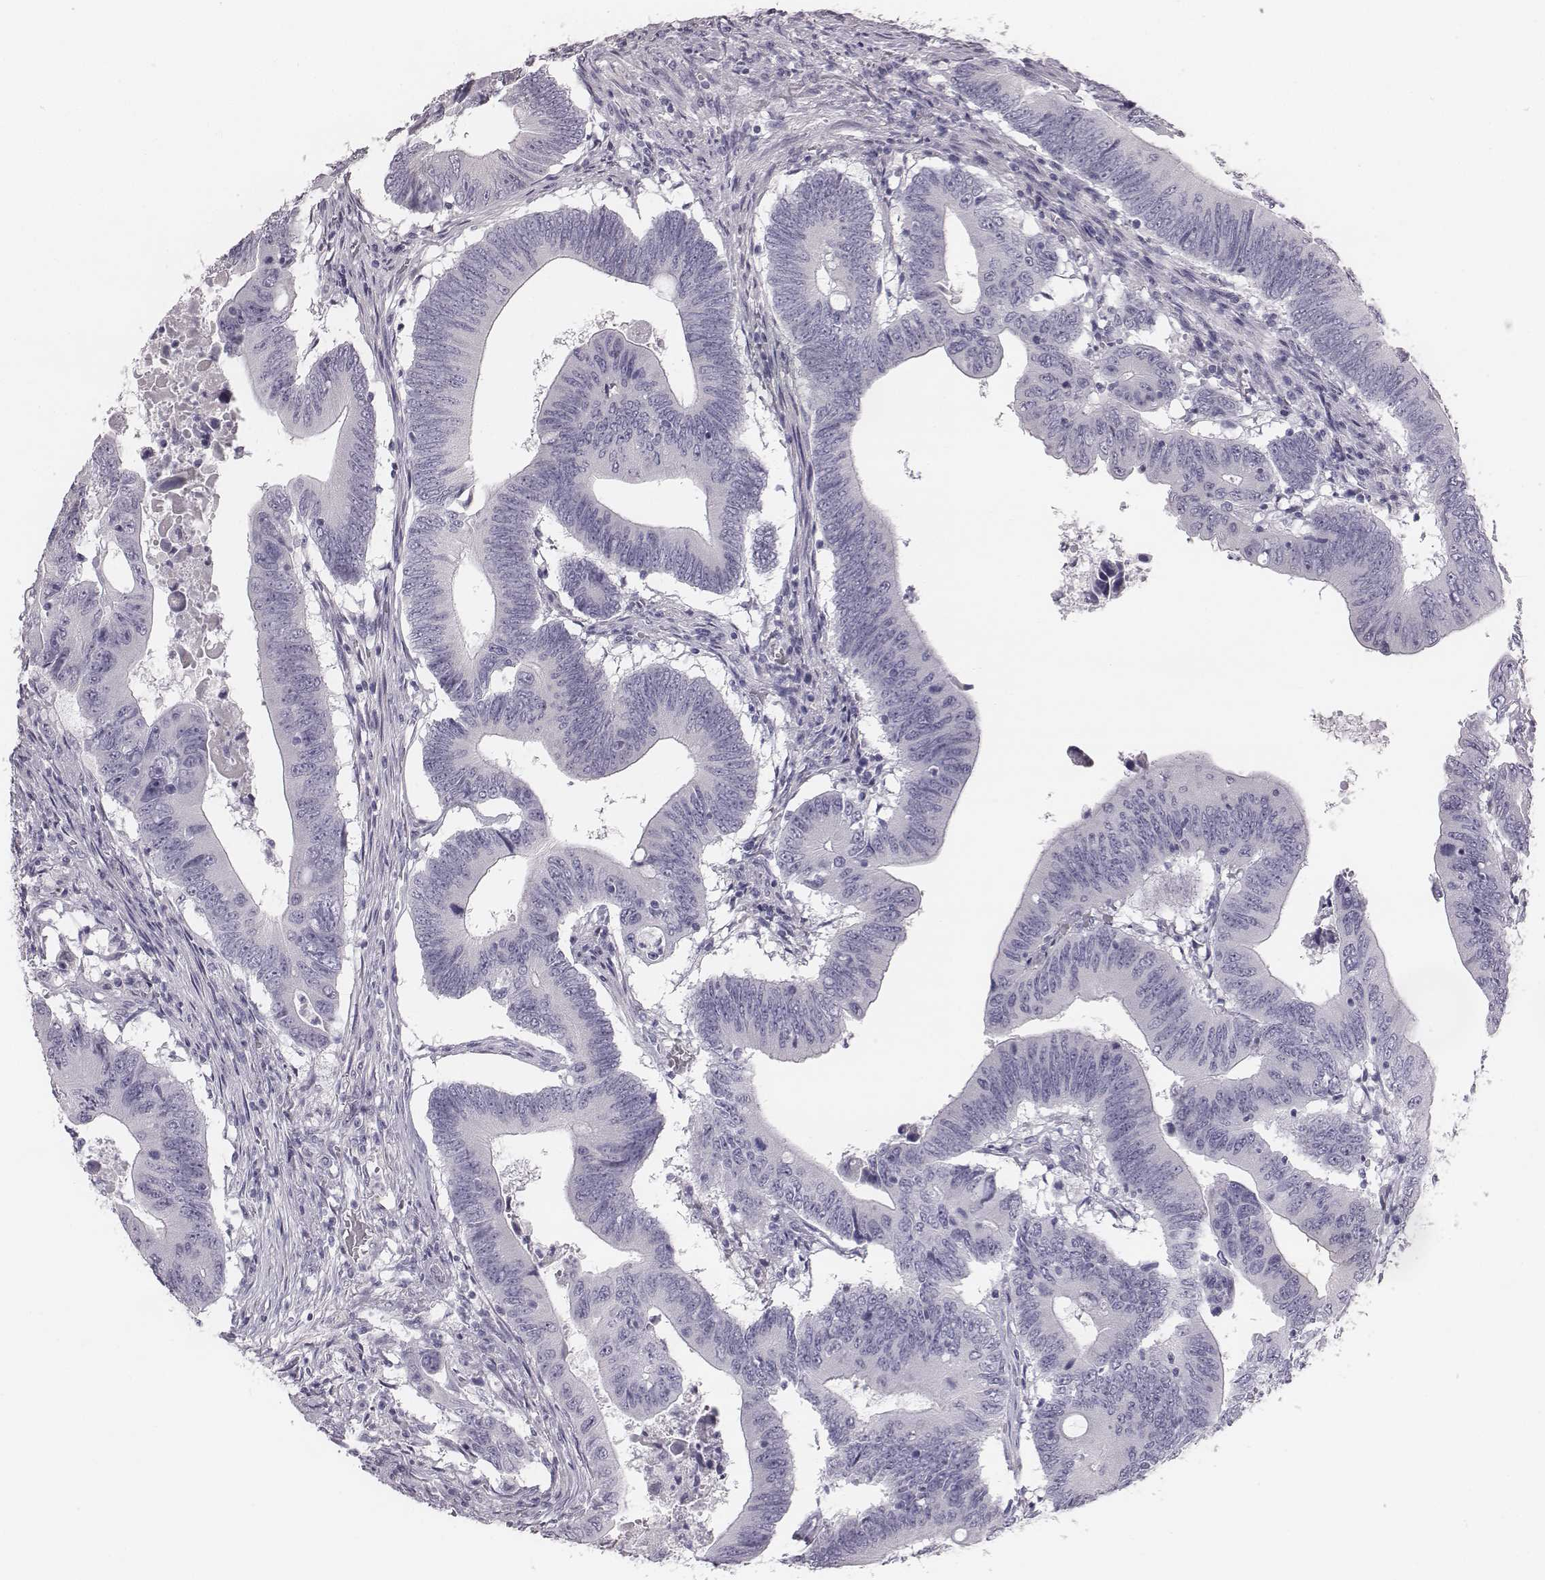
{"staining": {"intensity": "negative", "quantity": "none", "location": "none"}, "tissue": "colorectal cancer", "cell_type": "Tumor cells", "image_type": "cancer", "snomed": [{"axis": "morphology", "description": "Adenocarcinoma, NOS"}, {"axis": "topography", "description": "Colon"}], "caption": "The histopathology image shows no significant staining in tumor cells of colorectal cancer.", "gene": "C6orf58", "patient": {"sex": "female", "age": 90}}